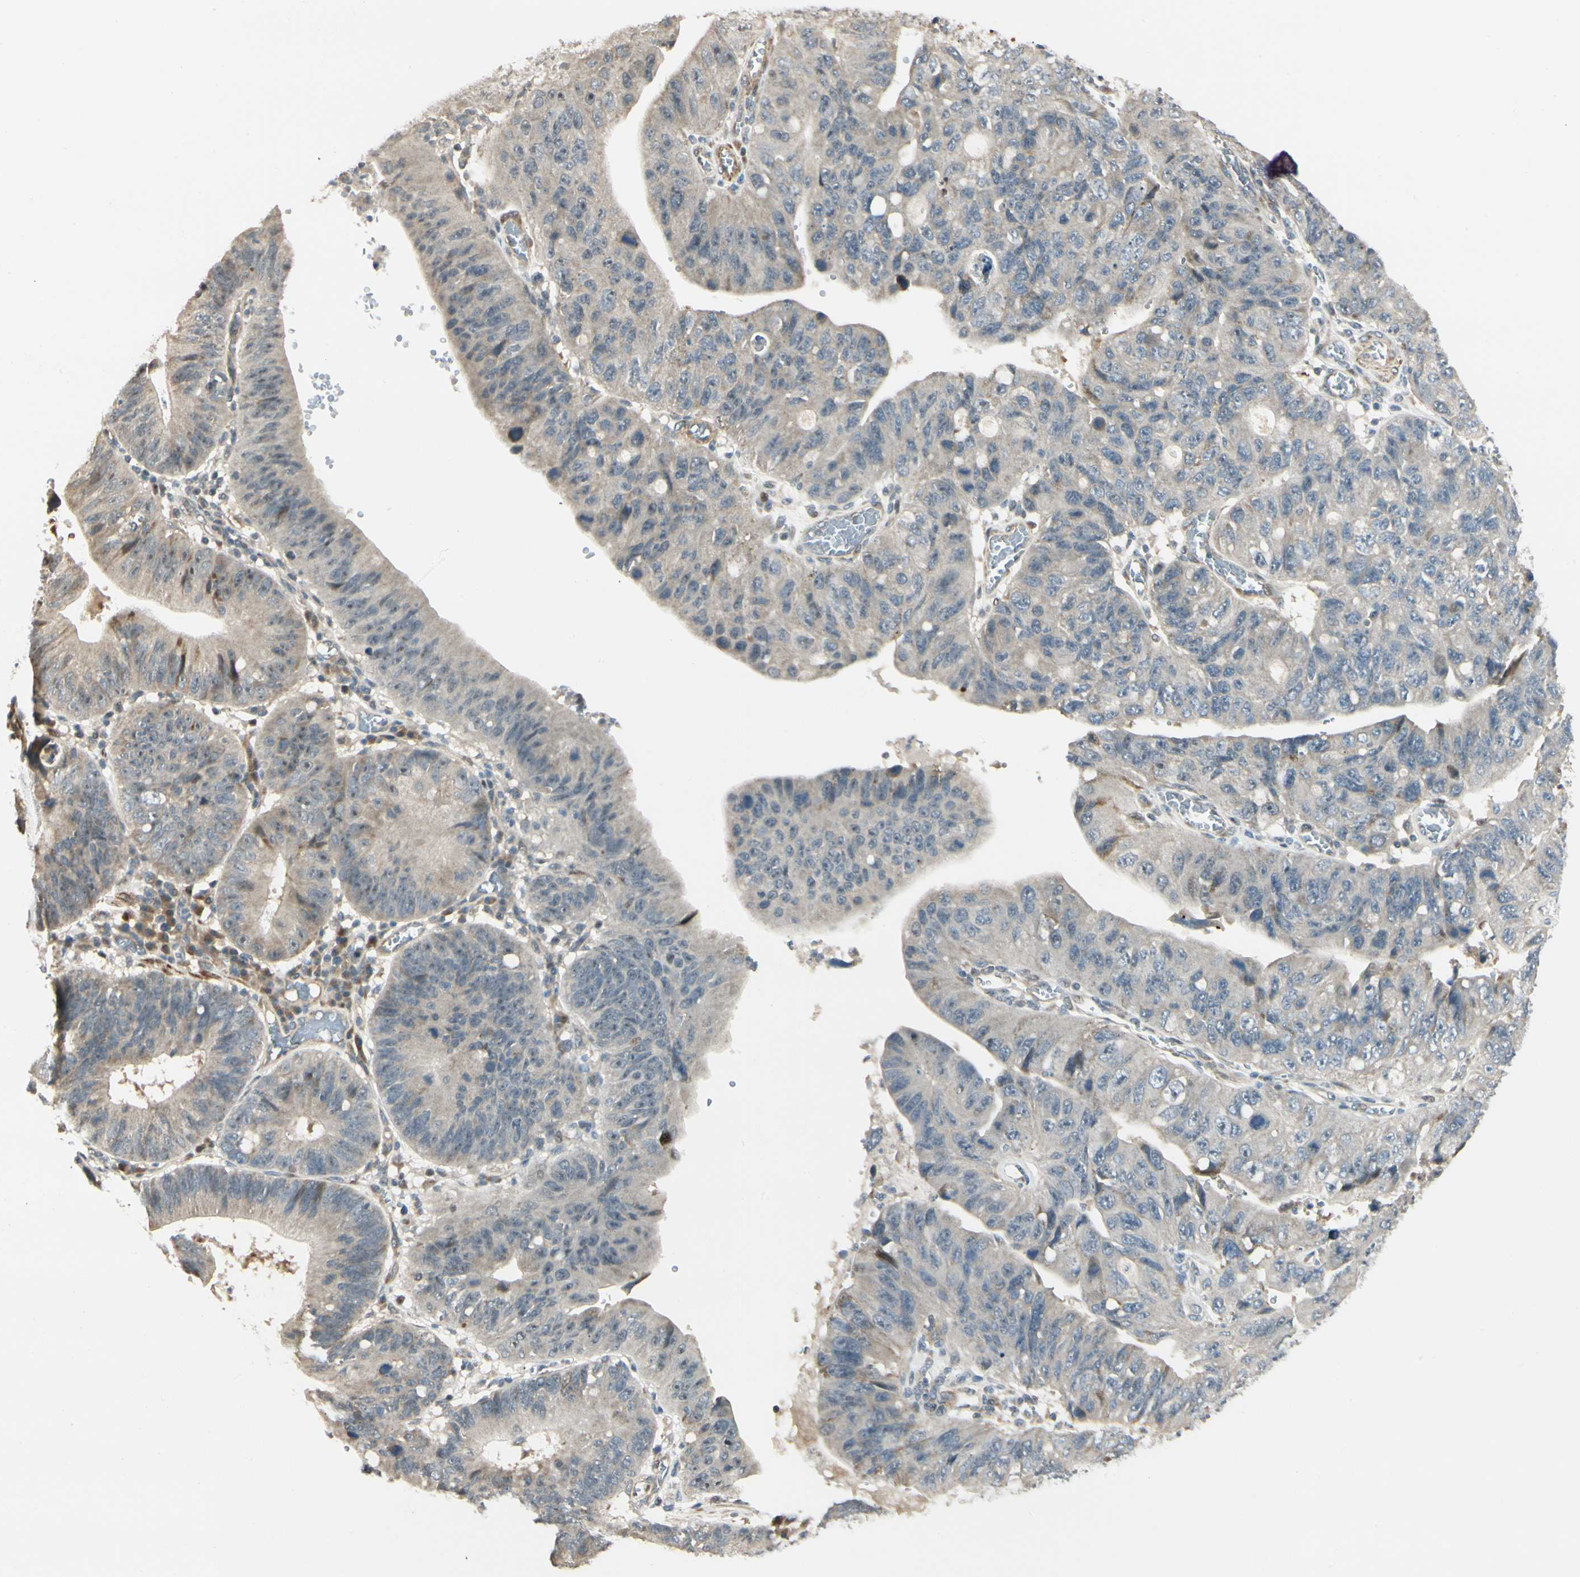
{"staining": {"intensity": "weak", "quantity": "25%-75%", "location": "cytoplasmic/membranous"}, "tissue": "stomach cancer", "cell_type": "Tumor cells", "image_type": "cancer", "snomed": [{"axis": "morphology", "description": "Adenocarcinoma, NOS"}, {"axis": "topography", "description": "Stomach"}], "caption": "This is a histology image of immunohistochemistry (IHC) staining of stomach cancer, which shows weak staining in the cytoplasmic/membranous of tumor cells.", "gene": "P4HA3", "patient": {"sex": "male", "age": 59}}